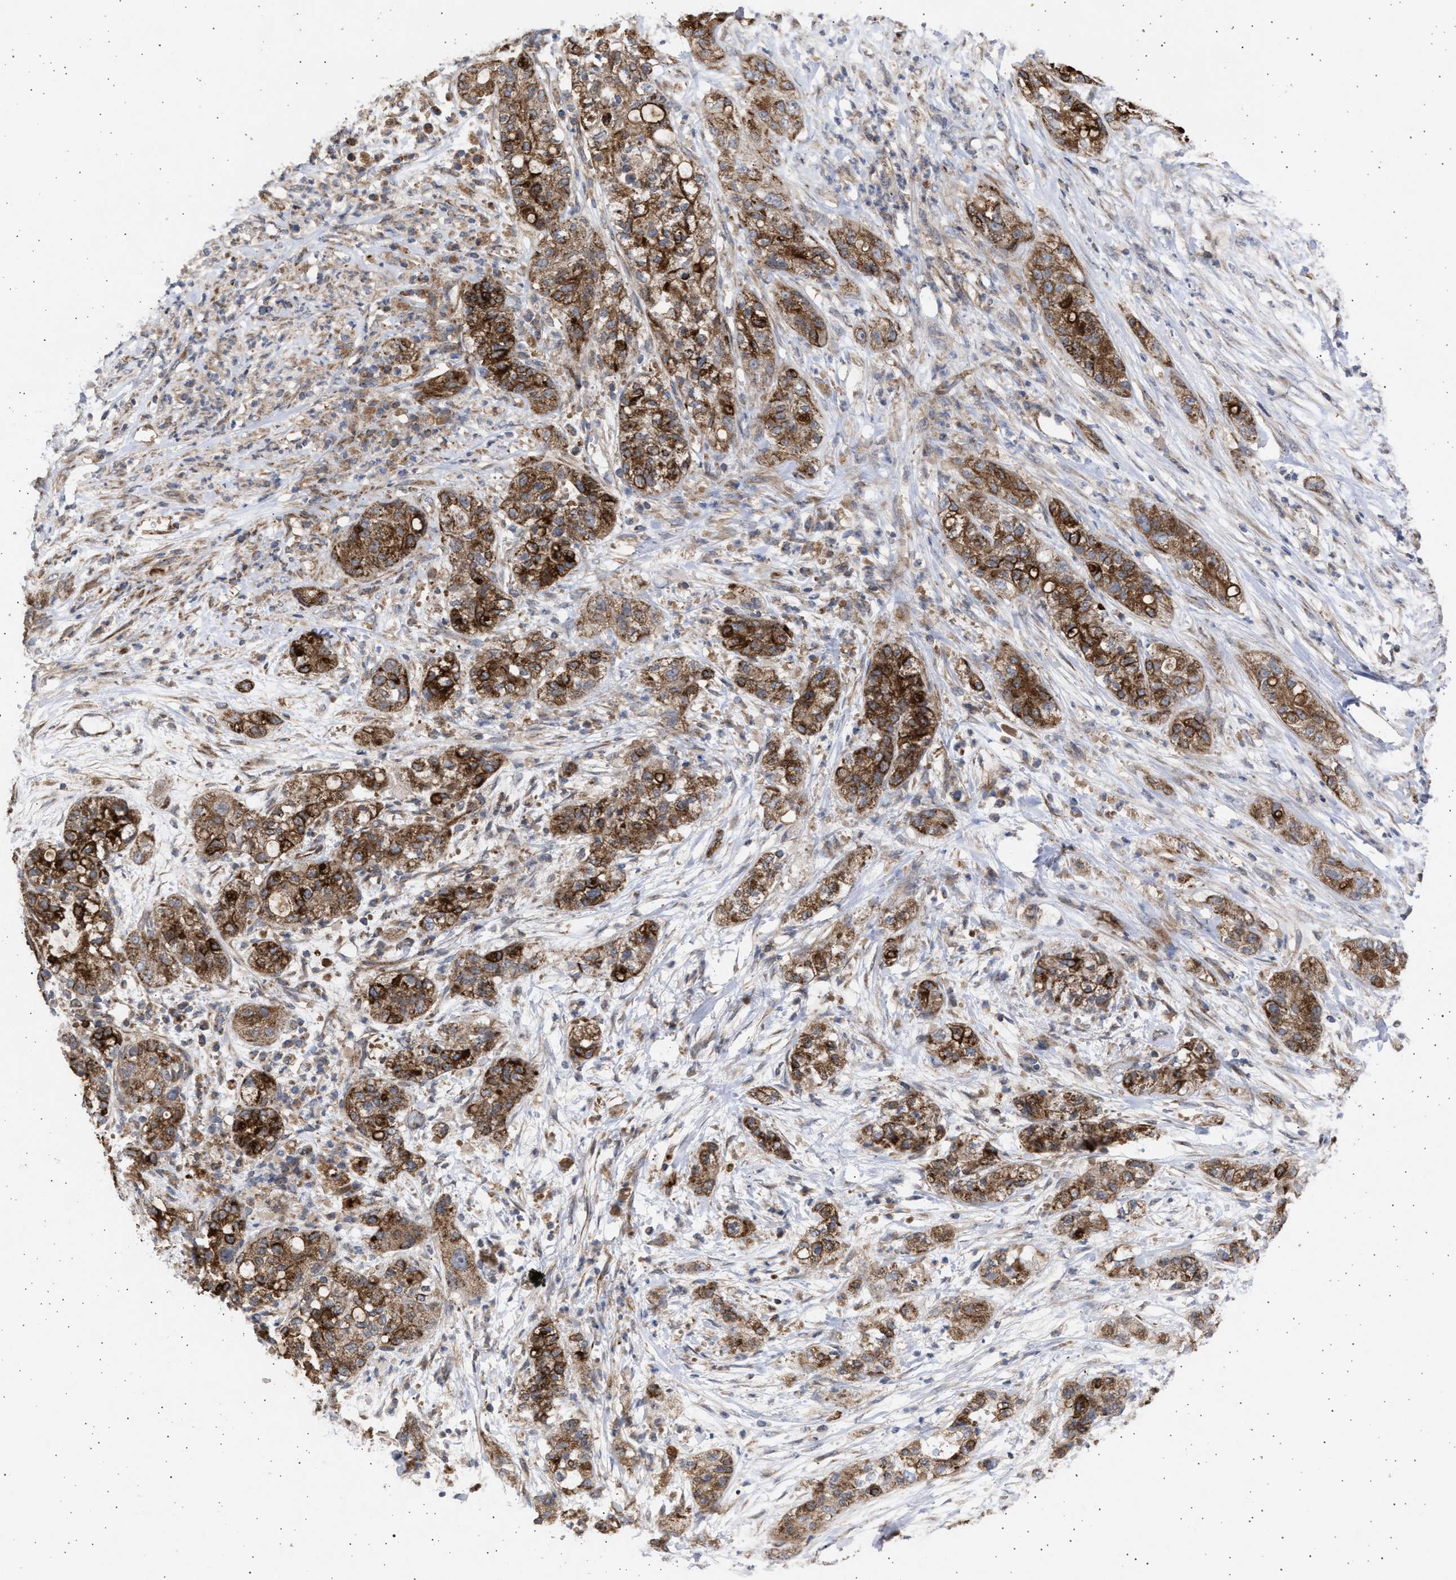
{"staining": {"intensity": "strong", "quantity": ">75%", "location": "cytoplasmic/membranous"}, "tissue": "pancreatic cancer", "cell_type": "Tumor cells", "image_type": "cancer", "snomed": [{"axis": "morphology", "description": "Adenocarcinoma, NOS"}, {"axis": "topography", "description": "Pancreas"}], "caption": "Immunohistochemistry (IHC) micrograph of neoplastic tissue: pancreatic cancer (adenocarcinoma) stained using IHC exhibits high levels of strong protein expression localized specifically in the cytoplasmic/membranous of tumor cells, appearing as a cytoplasmic/membranous brown color.", "gene": "TTC19", "patient": {"sex": "female", "age": 78}}